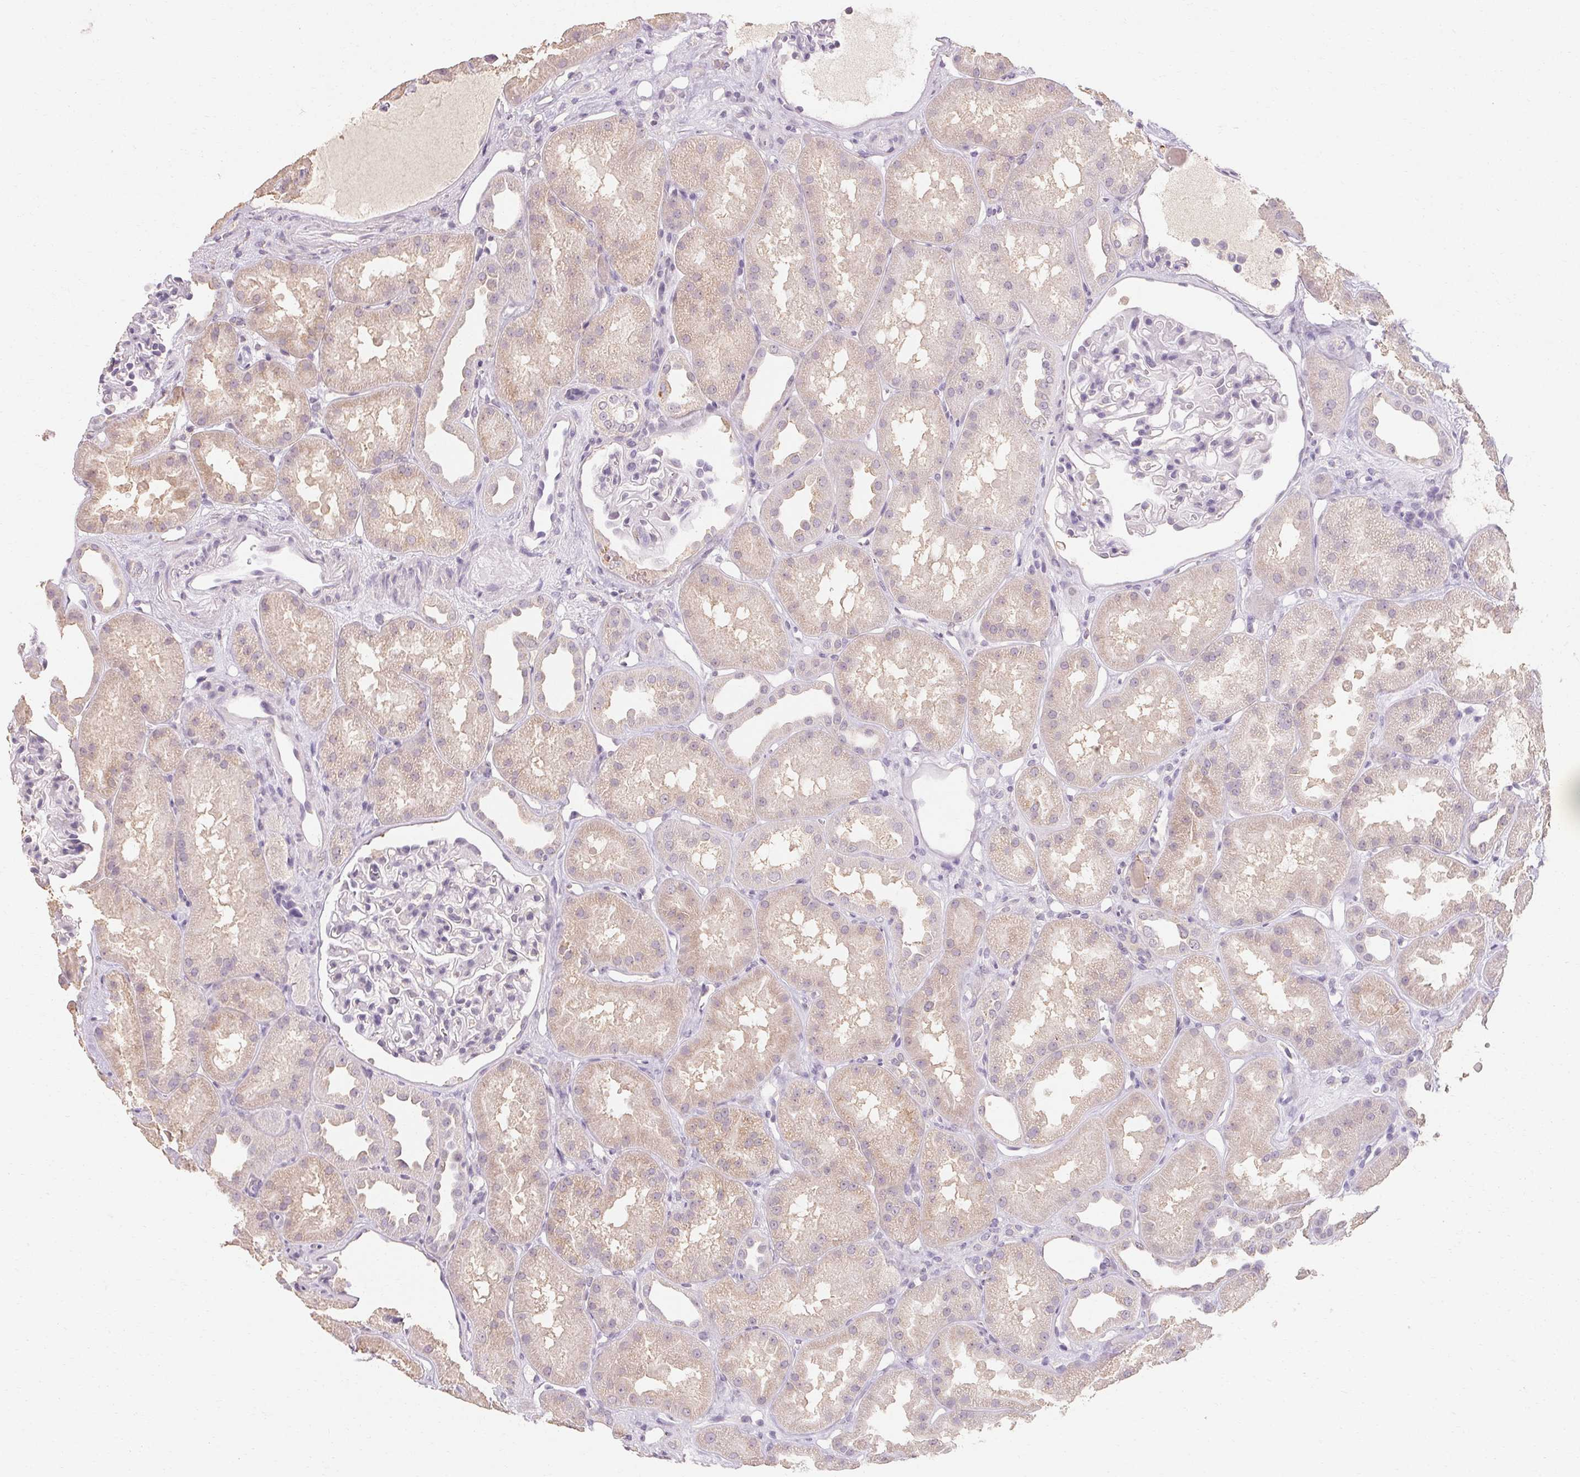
{"staining": {"intensity": "negative", "quantity": "none", "location": "none"}, "tissue": "kidney", "cell_type": "Cells in glomeruli", "image_type": "normal", "snomed": [{"axis": "morphology", "description": "Normal tissue, NOS"}, {"axis": "topography", "description": "Kidney"}], "caption": "Photomicrograph shows no protein expression in cells in glomeruli of benign kidney.", "gene": "MAP7D2", "patient": {"sex": "male", "age": 61}}